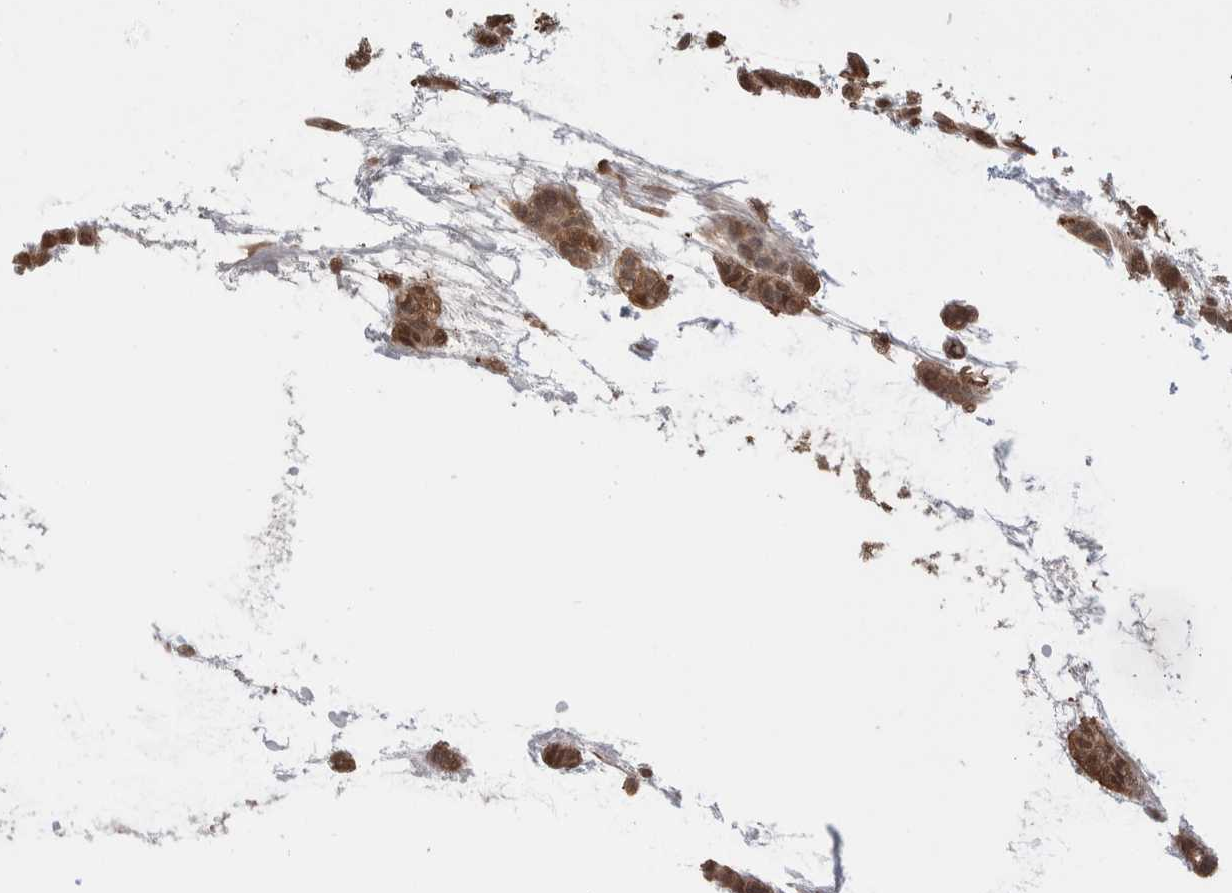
{"staining": {"intensity": "moderate", "quantity": ">75%", "location": "cytoplasmic/membranous,nuclear"}, "tissue": "head and neck cancer", "cell_type": "Tumor cells", "image_type": "cancer", "snomed": [{"axis": "morphology", "description": "Adenocarcinoma, NOS"}, {"axis": "morphology", "description": "Adenoma, NOS"}, {"axis": "topography", "description": "Head-Neck"}], "caption": "A photomicrograph of adenocarcinoma (head and neck) stained for a protein reveals moderate cytoplasmic/membranous and nuclear brown staining in tumor cells.", "gene": "PEAK1", "patient": {"sex": "female", "age": 55}}